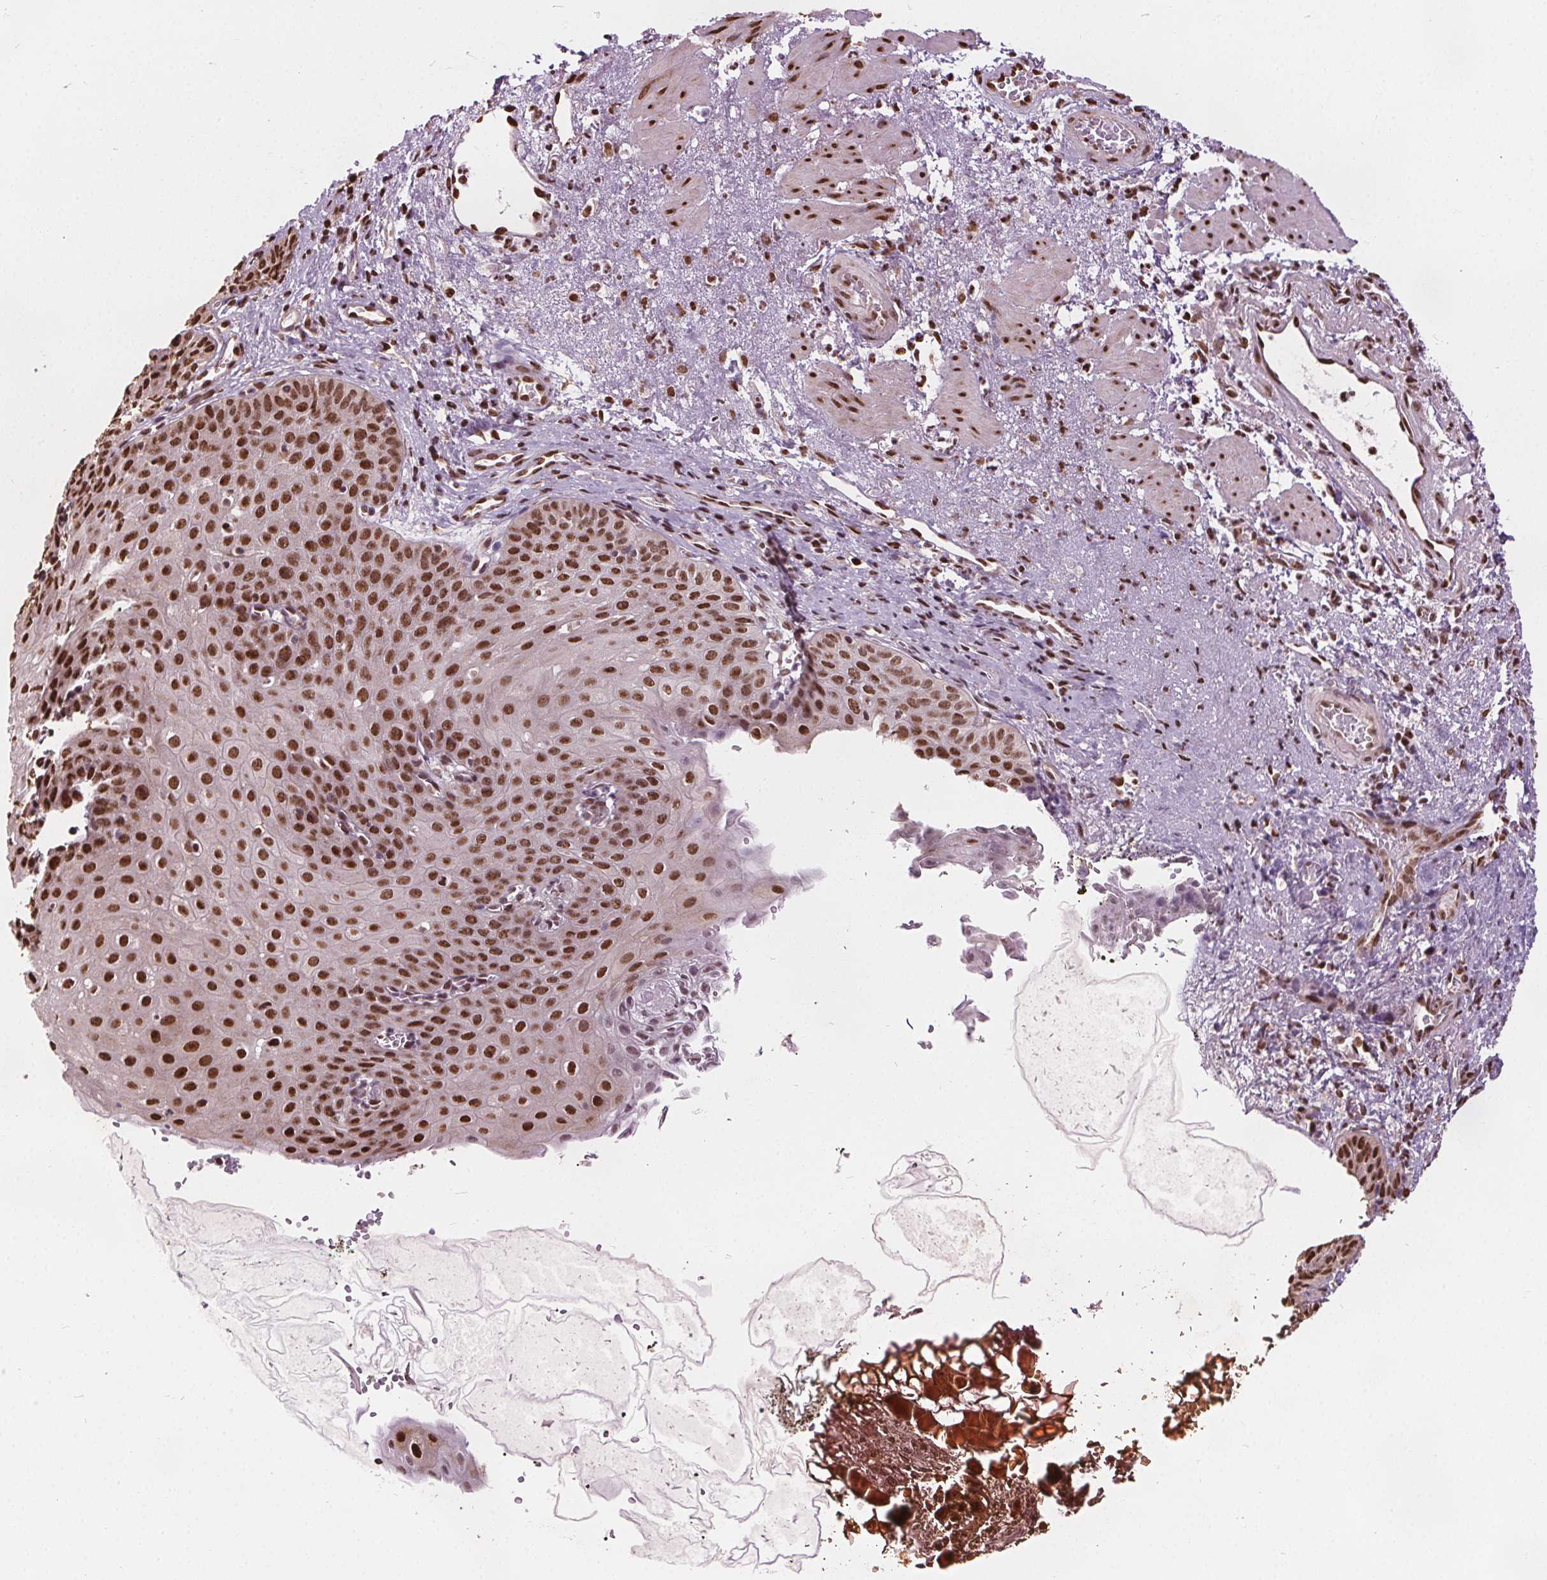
{"staining": {"intensity": "strong", "quantity": ">75%", "location": "nuclear"}, "tissue": "esophagus", "cell_type": "Squamous epithelial cells", "image_type": "normal", "snomed": [{"axis": "morphology", "description": "Normal tissue, NOS"}, {"axis": "topography", "description": "Esophagus"}], "caption": "This is a histology image of IHC staining of benign esophagus, which shows strong positivity in the nuclear of squamous epithelial cells.", "gene": "ISLR2", "patient": {"sex": "male", "age": 71}}